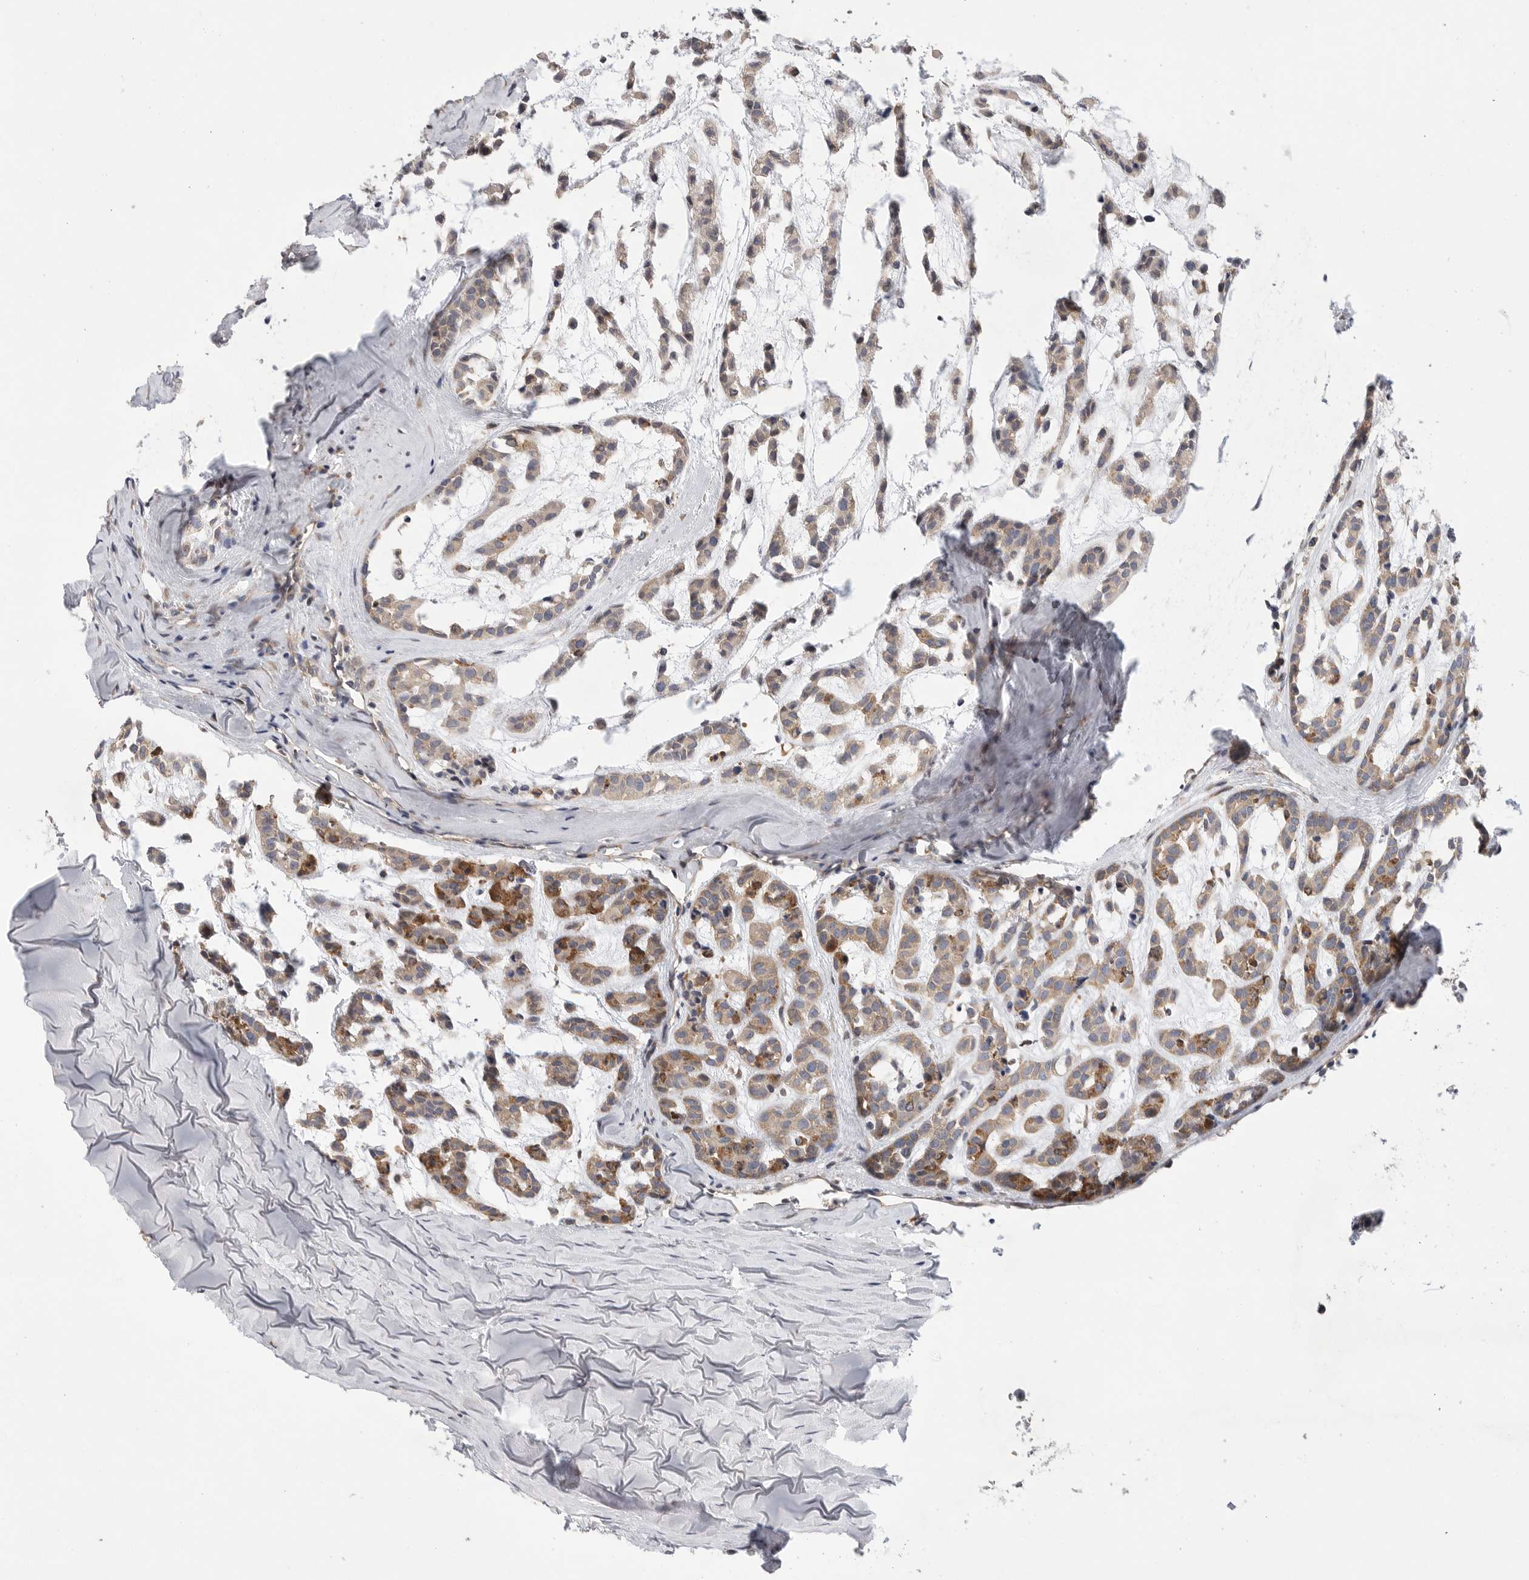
{"staining": {"intensity": "moderate", "quantity": ">75%", "location": "cytoplasmic/membranous"}, "tissue": "head and neck cancer", "cell_type": "Tumor cells", "image_type": "cancer", "snomed": [{"axis": "morphology", "description": "Adenocarcinoma, NOS"}, {"axis": "morphology", "description": "Adenoma, NOS"}, {"axis": "topography", "description": "Head-Neck"}], "caption": "Head and neck adenocarcinoma was stained to show a protein in brown. There is medium levels of moderate cytoplasmic/membranous expression in about >75% of tumor cells.", "gene": "FBXO43", "patient": {"sex": "female", "age": 55}}